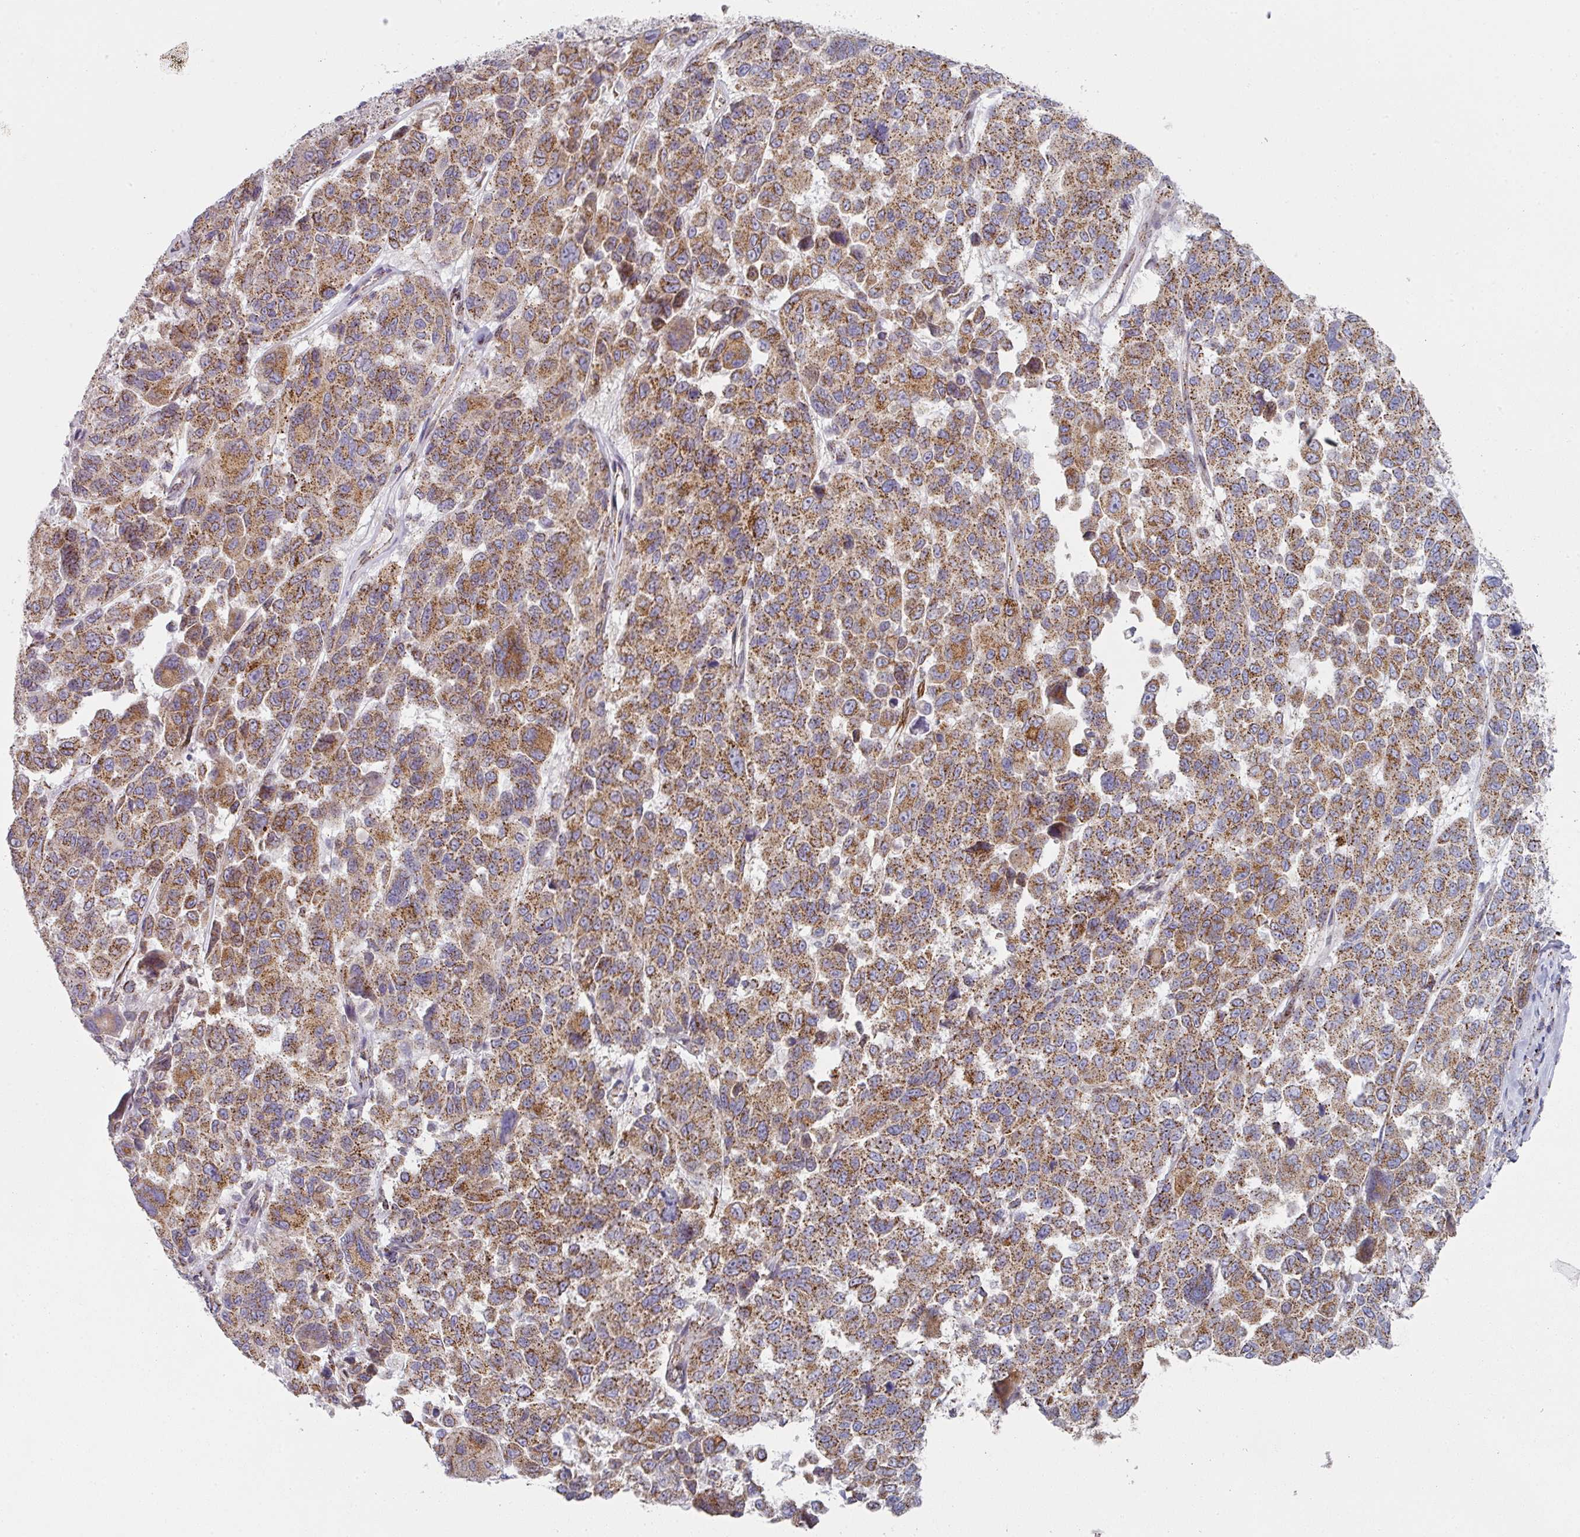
{"staining": {"intensity": "moderate", "quantity": ">75%", "location": "cytoplasmic/membranous"}, "tissue": "melanoma", "cell_type": "Tumor cells", "image_type": "cancer", "snomed": [{"axis": "morphology", "description": "Malignant melanoma, NOS"}, {"axis": "topography", "description": "Skin"}], "caption": "Moderate cytoplasmic/membranous protein positivity is present in about >75% of tumor cells in melanoma.", "gene": "CCDC85B", "patient": {"sex": "female", "age": 66}}